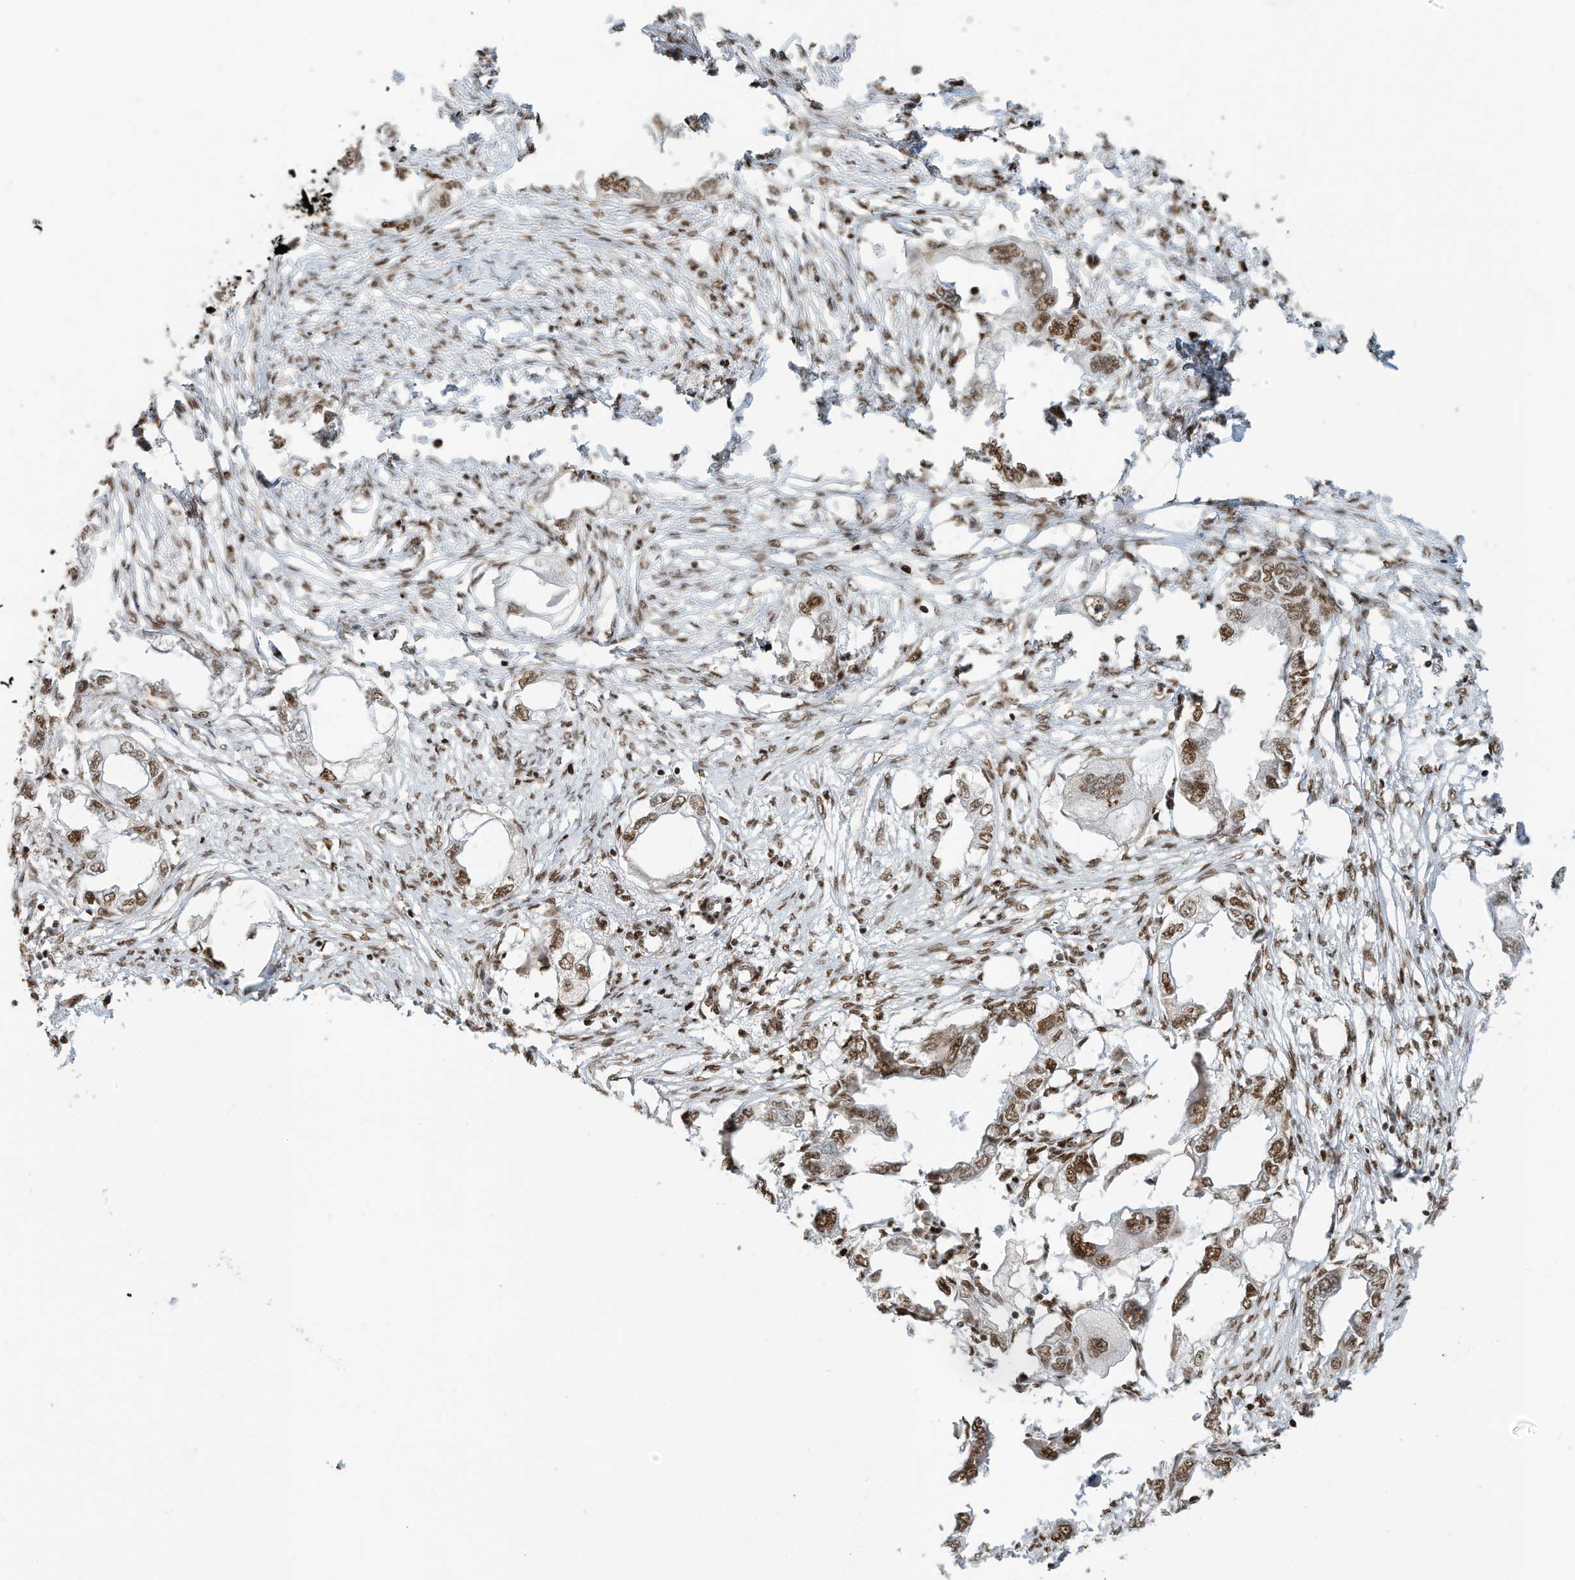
{"staining": {"intensity": "moderate", "quantity": ">75%", "location": "nuclear"}, "tissue": "endometrial cancer", "cell_type": "Tumor cells", "image_type": "cancer", "snomed": [{"axis": "morphology", "description": "Adenocarcinoma, NOS"}, {"axis": "morphology", "description": "Adenocarcinoma, metastatic, NOS"}, {"axis": "topography", "description": "Adipose tissue"}, {"axis": "topography", "description": "Endometrium"}], "caption": "The histopathology image demonstrates staining of endometrial metastatic adenocarcinoma, revealing moderate nuclear protein staining (brown color) within tumor cells. Immunohistochemistry stains the protein in brown and the nuclei are stained blue.", "gene": "SAMD15", "patient": {"sex": "female", "age": 67}}